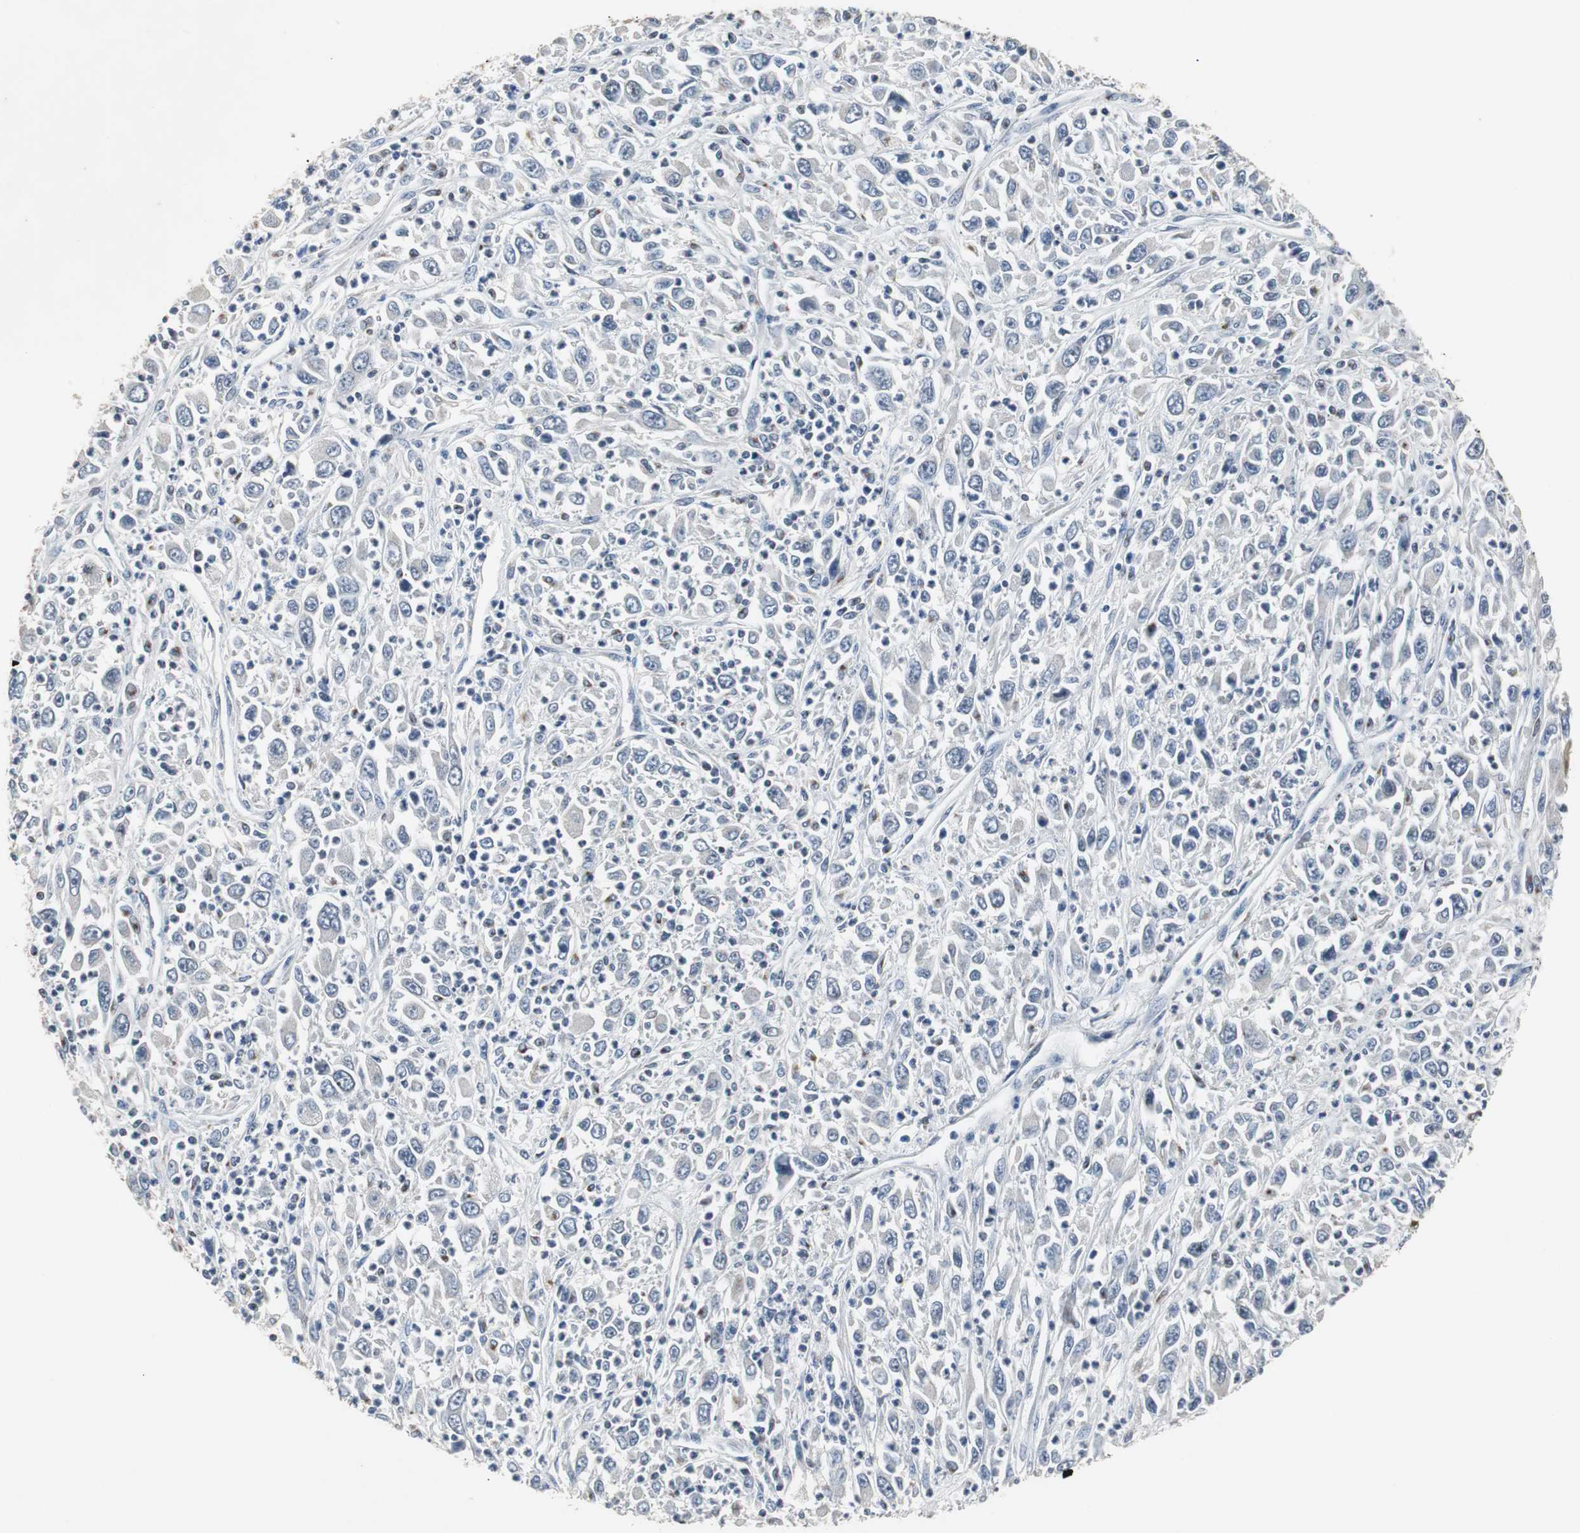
{"staining": {"intensity": "negative", "quantity": "none", "location": "none"}, "tissue": "melanoma", "cell_type": "Tumor cells", "image_type": "cancer", "snomed": [{"axis": "morphology", "description": "Malignant melanoma, Metastatic site"}, {"axis": "topography", "description": "Skin"}], "caption": "Tumor cells are negative for protein expression in human melanoma.", "gene": "ZNF396", "patient": {"sex": "female", "age": 56}}